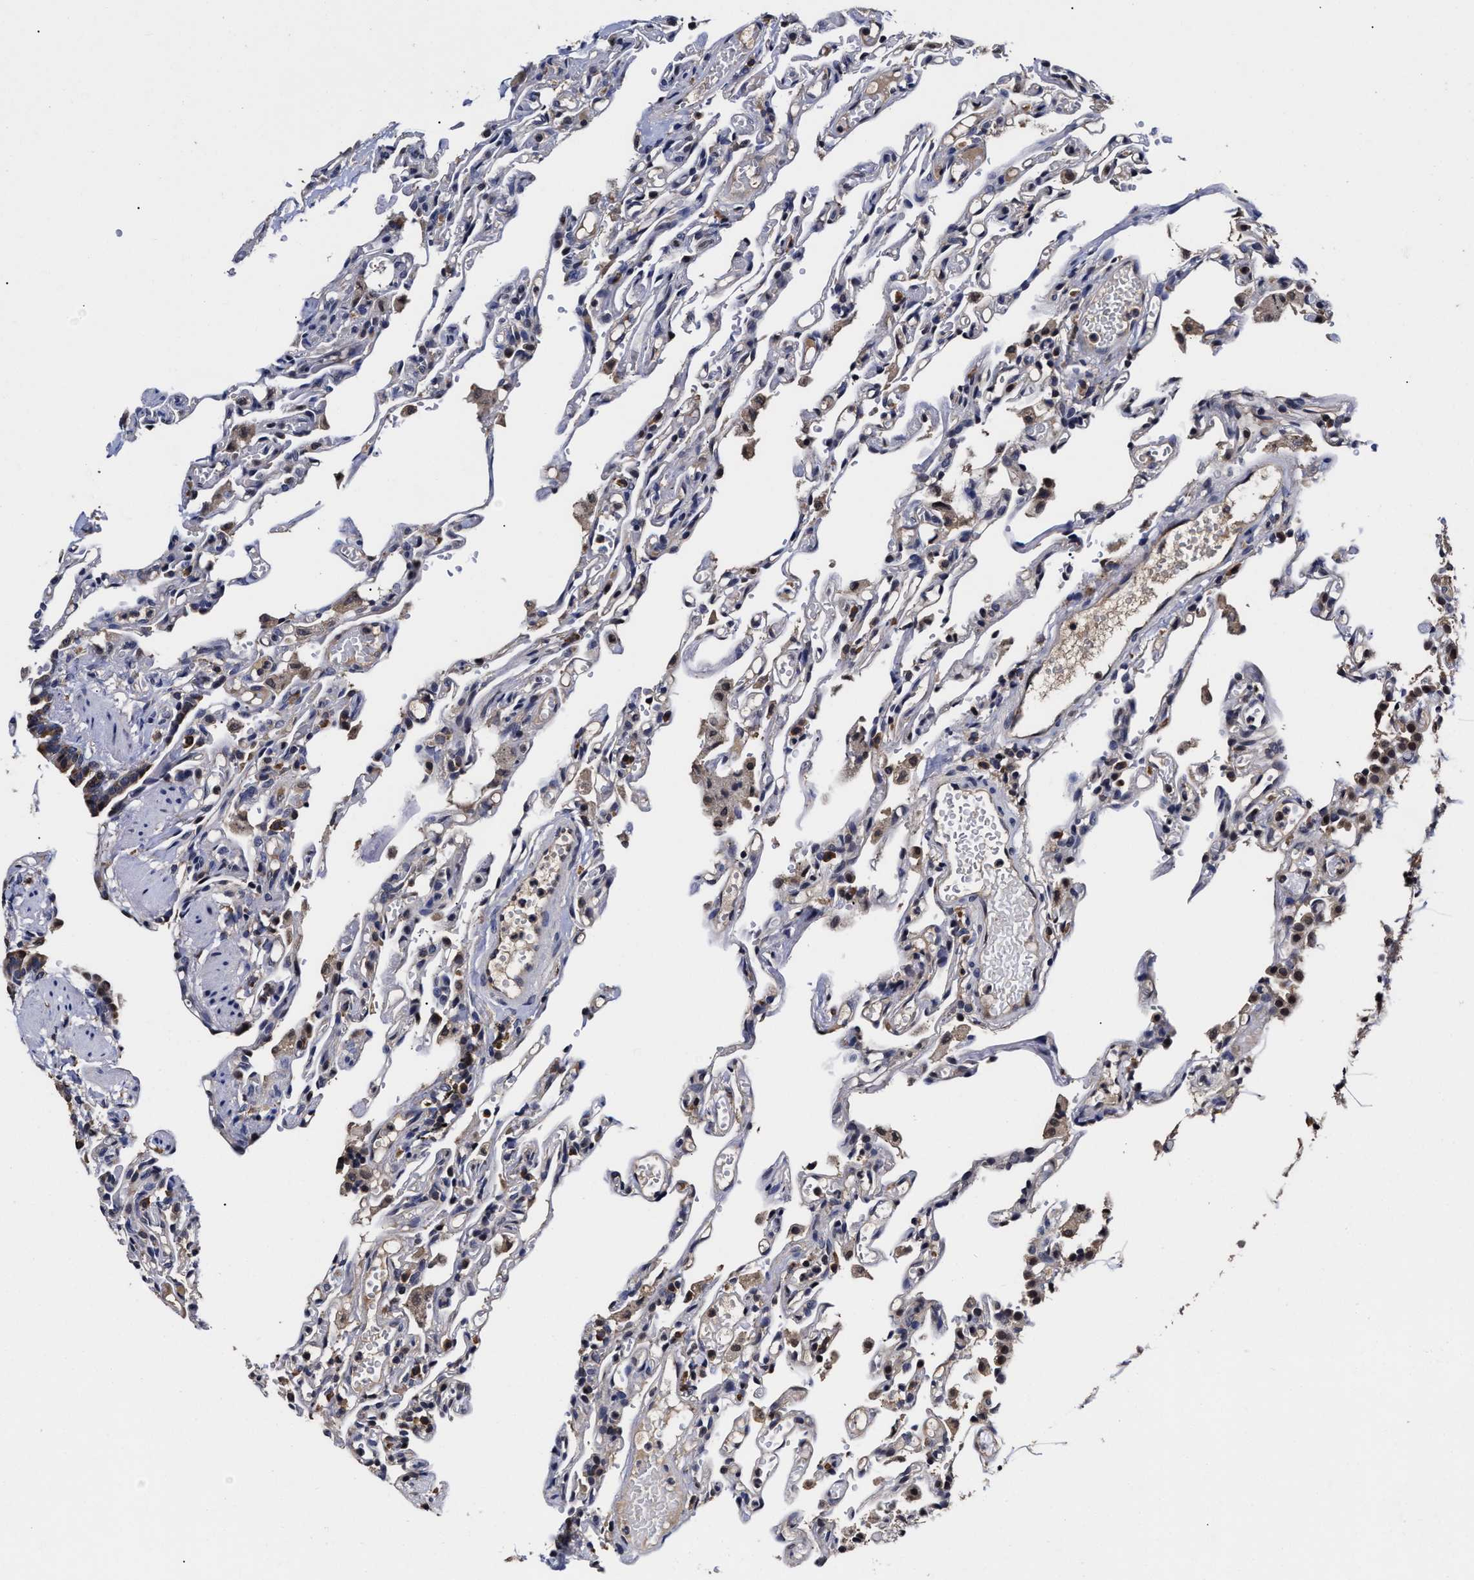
{"staining": {"intensity": "moderate", "quantity": "<25%", "location": "cytoplasmic/membranous,nuclear"}, "tissue": "lung", "cell_type": "Alveolar cells", "image_type": "normal", "snomed": [{"axis": "morphology", "description": "Normal tissue, NOS"}, {"axis": "topography", "description": "Lung"}], "caption": "Lung stained for a protein shows moderate cytoplasmic/membranous,nuclear positivity in alveolar cells. (DAB IHC with brightfield microscopy, high magnification).", "gene": "SOCS5", "patient": {"sex": "male", "age": 21}}